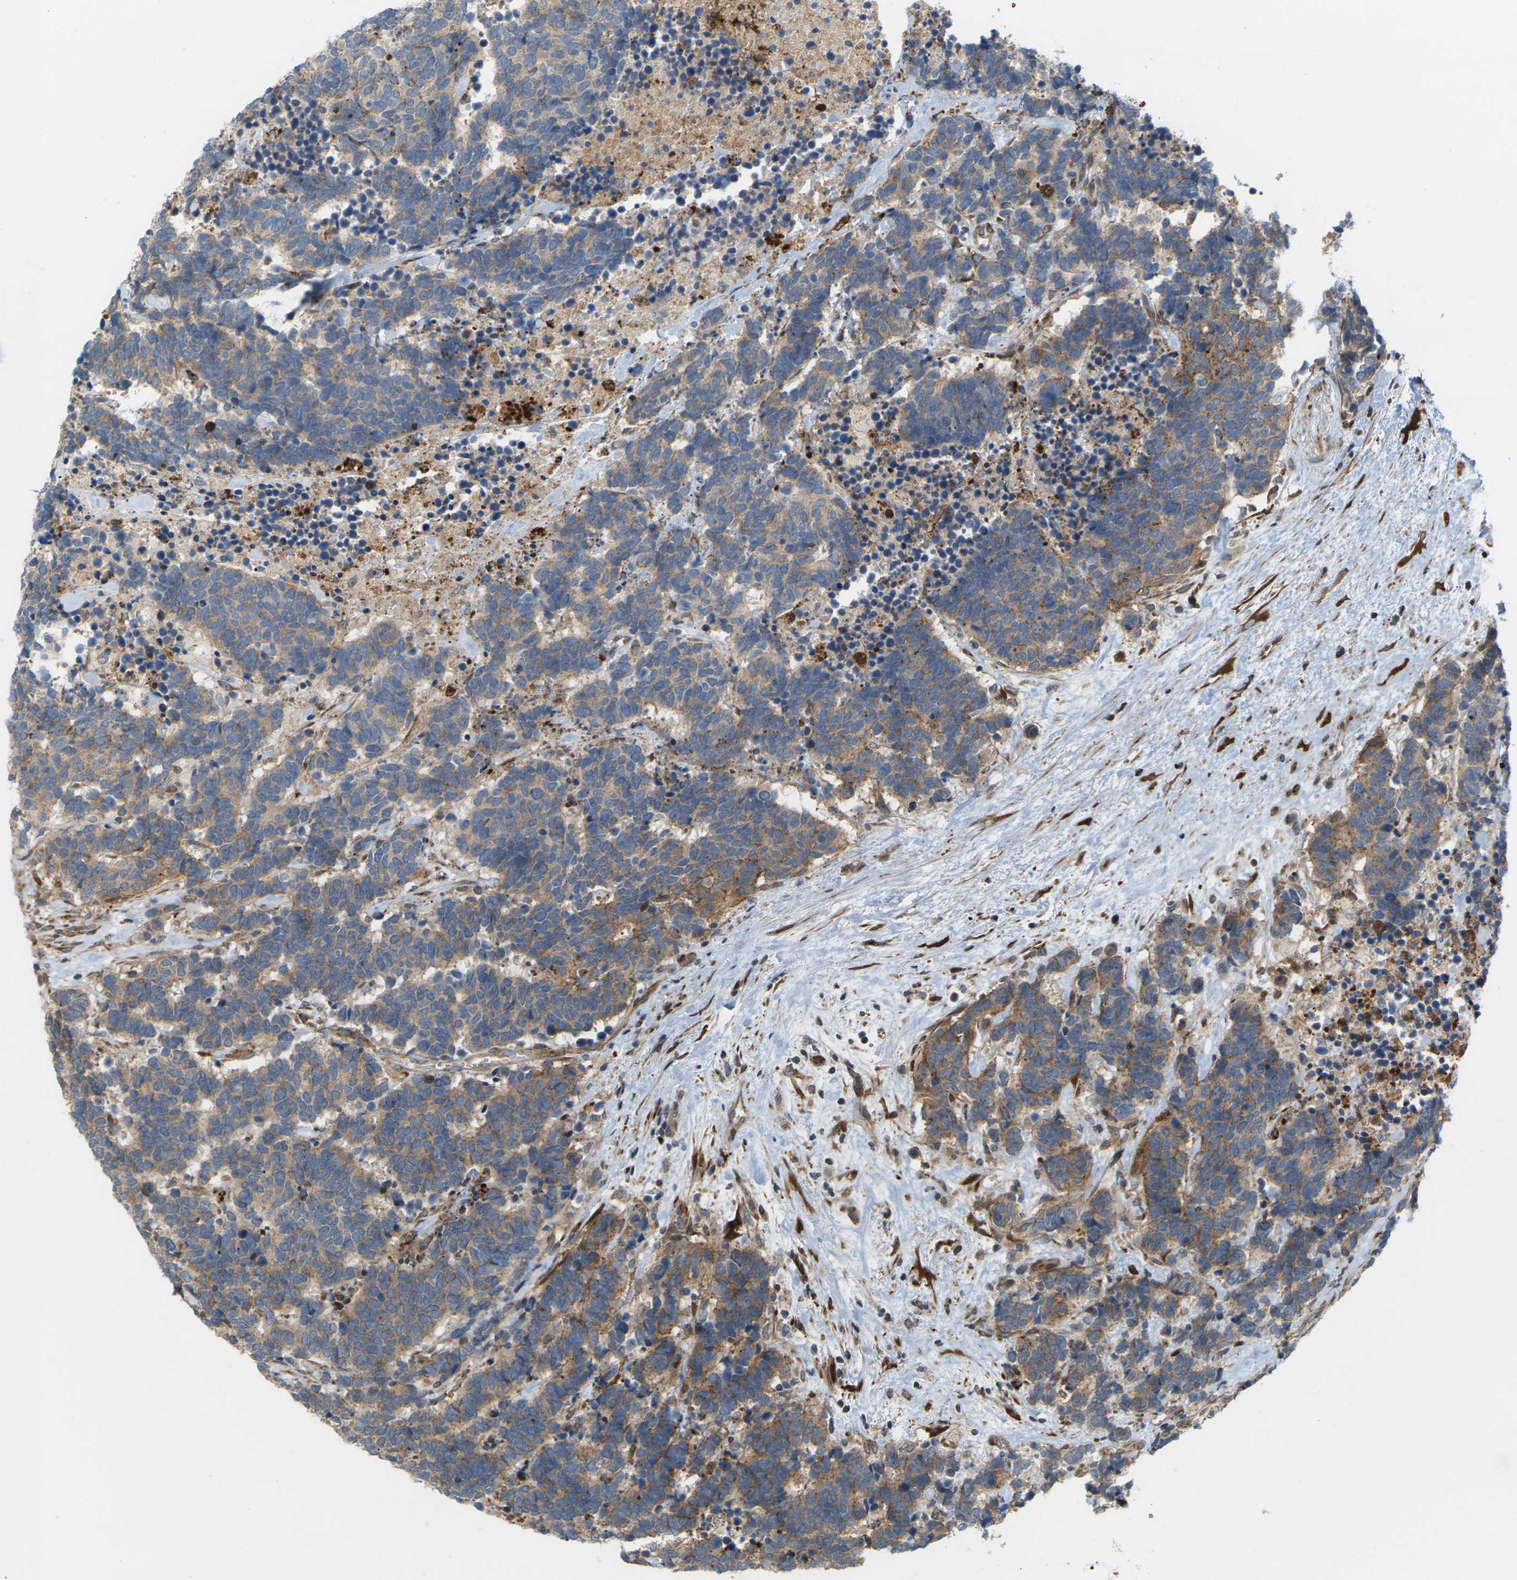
{"staining": {"intensity": "moderate", "quantity": ">75%", "location": "cytoplasmic/membranous"}, "tissue": "carcinoid", "cell_type": "Tumor cells", "image_type": "cancer", "snomed": [{"axis": "morphology", "description": "Carcinoma, NOS"}, {"axis": "morphology", "description": "Carcinoid, malignant, NOS"}, {"axis": "topography", "description": "Urinary bladder"}], "caption": "Immunohistochemical staining of human carcinoid reveals moderate cytoplasmic/membranous protein expression in approximately >75% of tumor cells.", "gene": "ROBO1", "patient": {"sex": "male", "age": 57}}